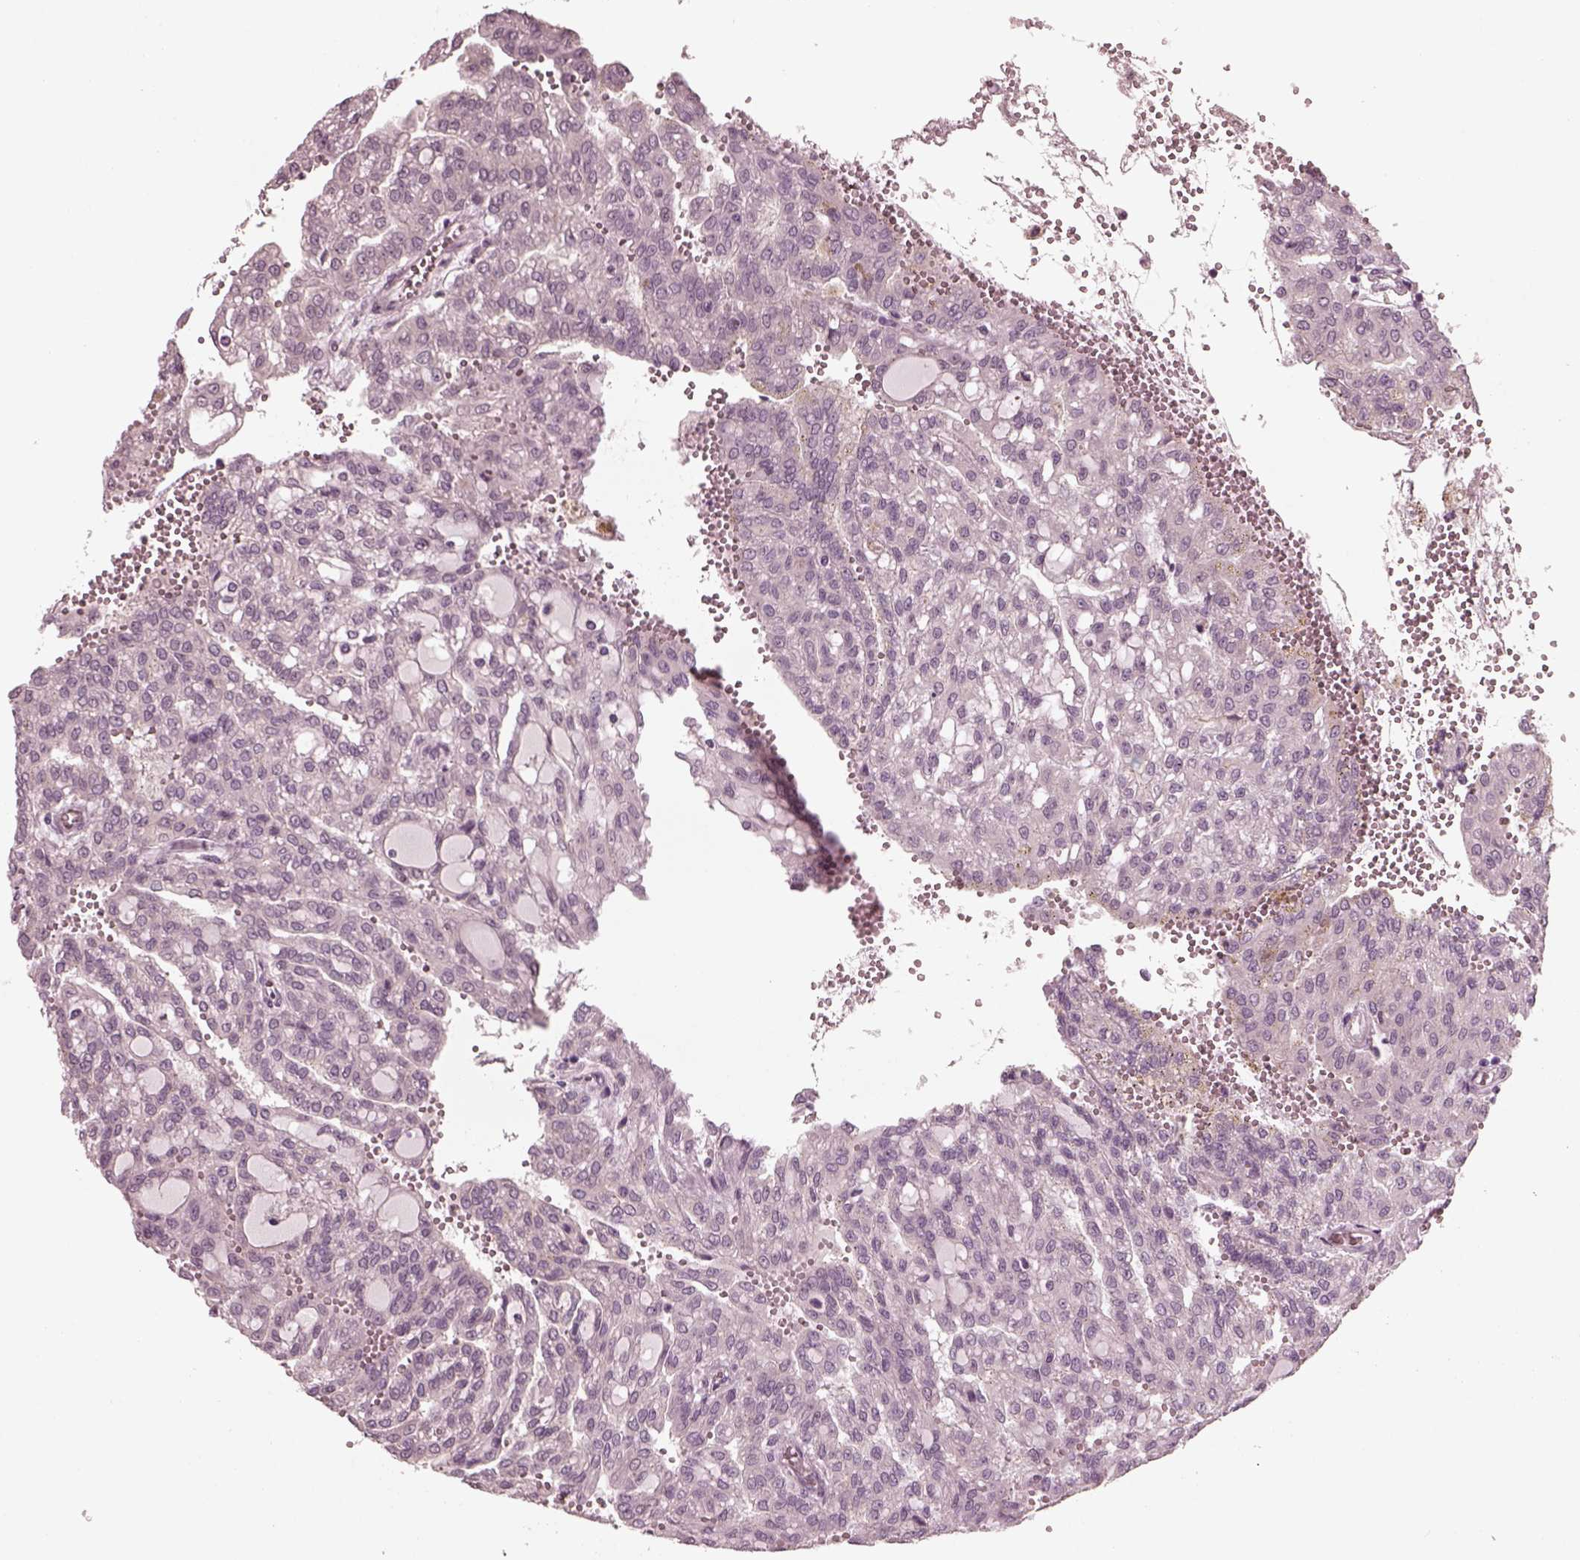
{"staining": {"intensity": "negative", "quantity": "none", "location": "none"}, "tissue": "renal cancer", "cell_type": "Tumor cells", "image_type": "cancer", "snomed": [{"axis": "morphology", "description": "Adenocarcinoma, NOS"}, {"axis": "topography", "description": "Kidney"}], "caption": "Tumor cells are negative for brown protein staining in renal cancer. (DAB immunohistochemistry with hematoxylin counter stain).", "gene": "SAXO1", "patient": {"sex": "male", "age": 63}}